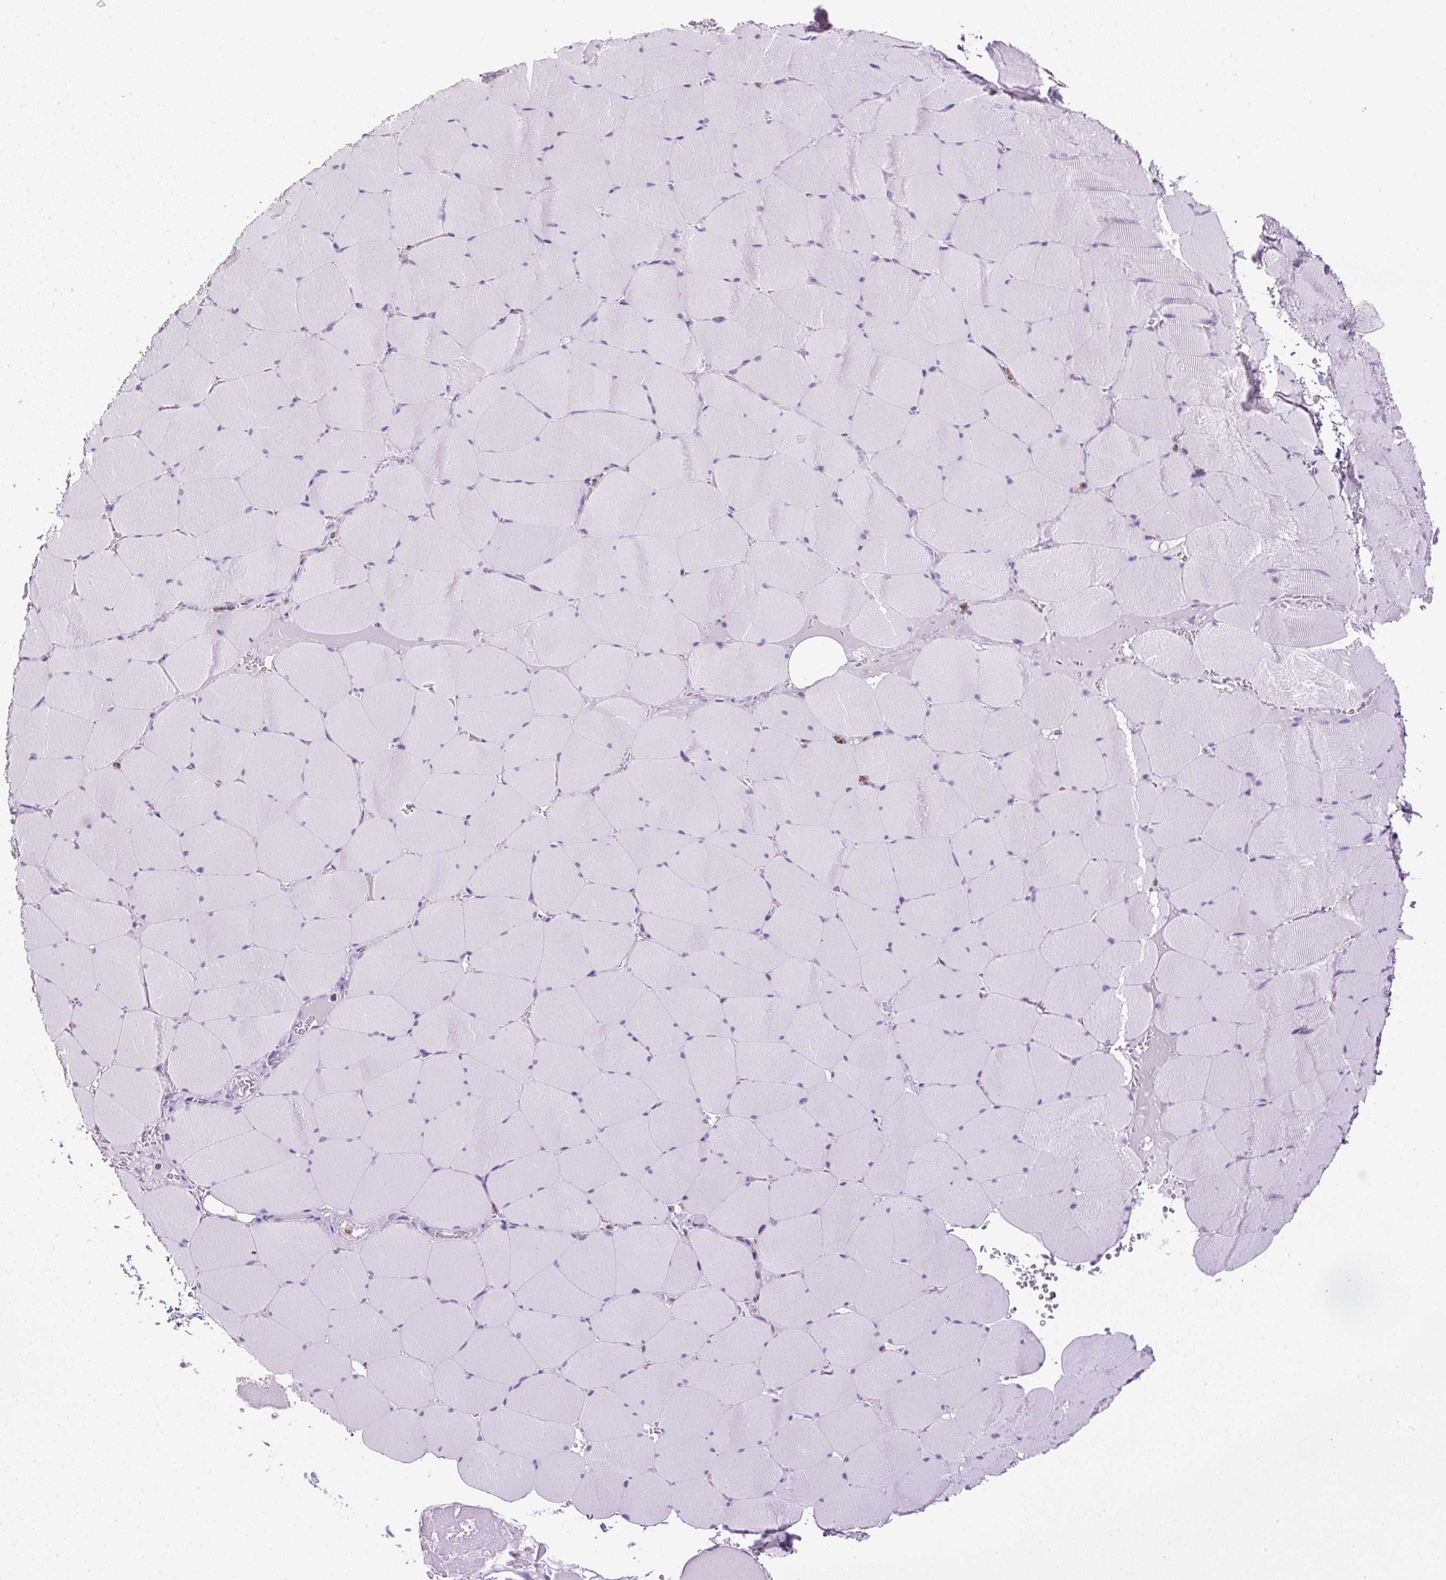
{"staining": {"intensity": "negative", "quantity": "none", "location": "none"}, "tissue": "skeletal muscle", "cell_type": "Myocytes", "image_type": "normal", "snomed": [{"axis": "morphology", "description": "Normal tissue, NOS"}, {"axis": "topography", "description": "Skeletal muscle"}, {"axis": "topography", "description": "Head-Neck"}], "caption": "The immunohistochemistry histopathology image has no significant positivity in myocytes of skeletal muscle.", "gene": "RHBDD2", "patient": {"sex": "male", "age": 66}}